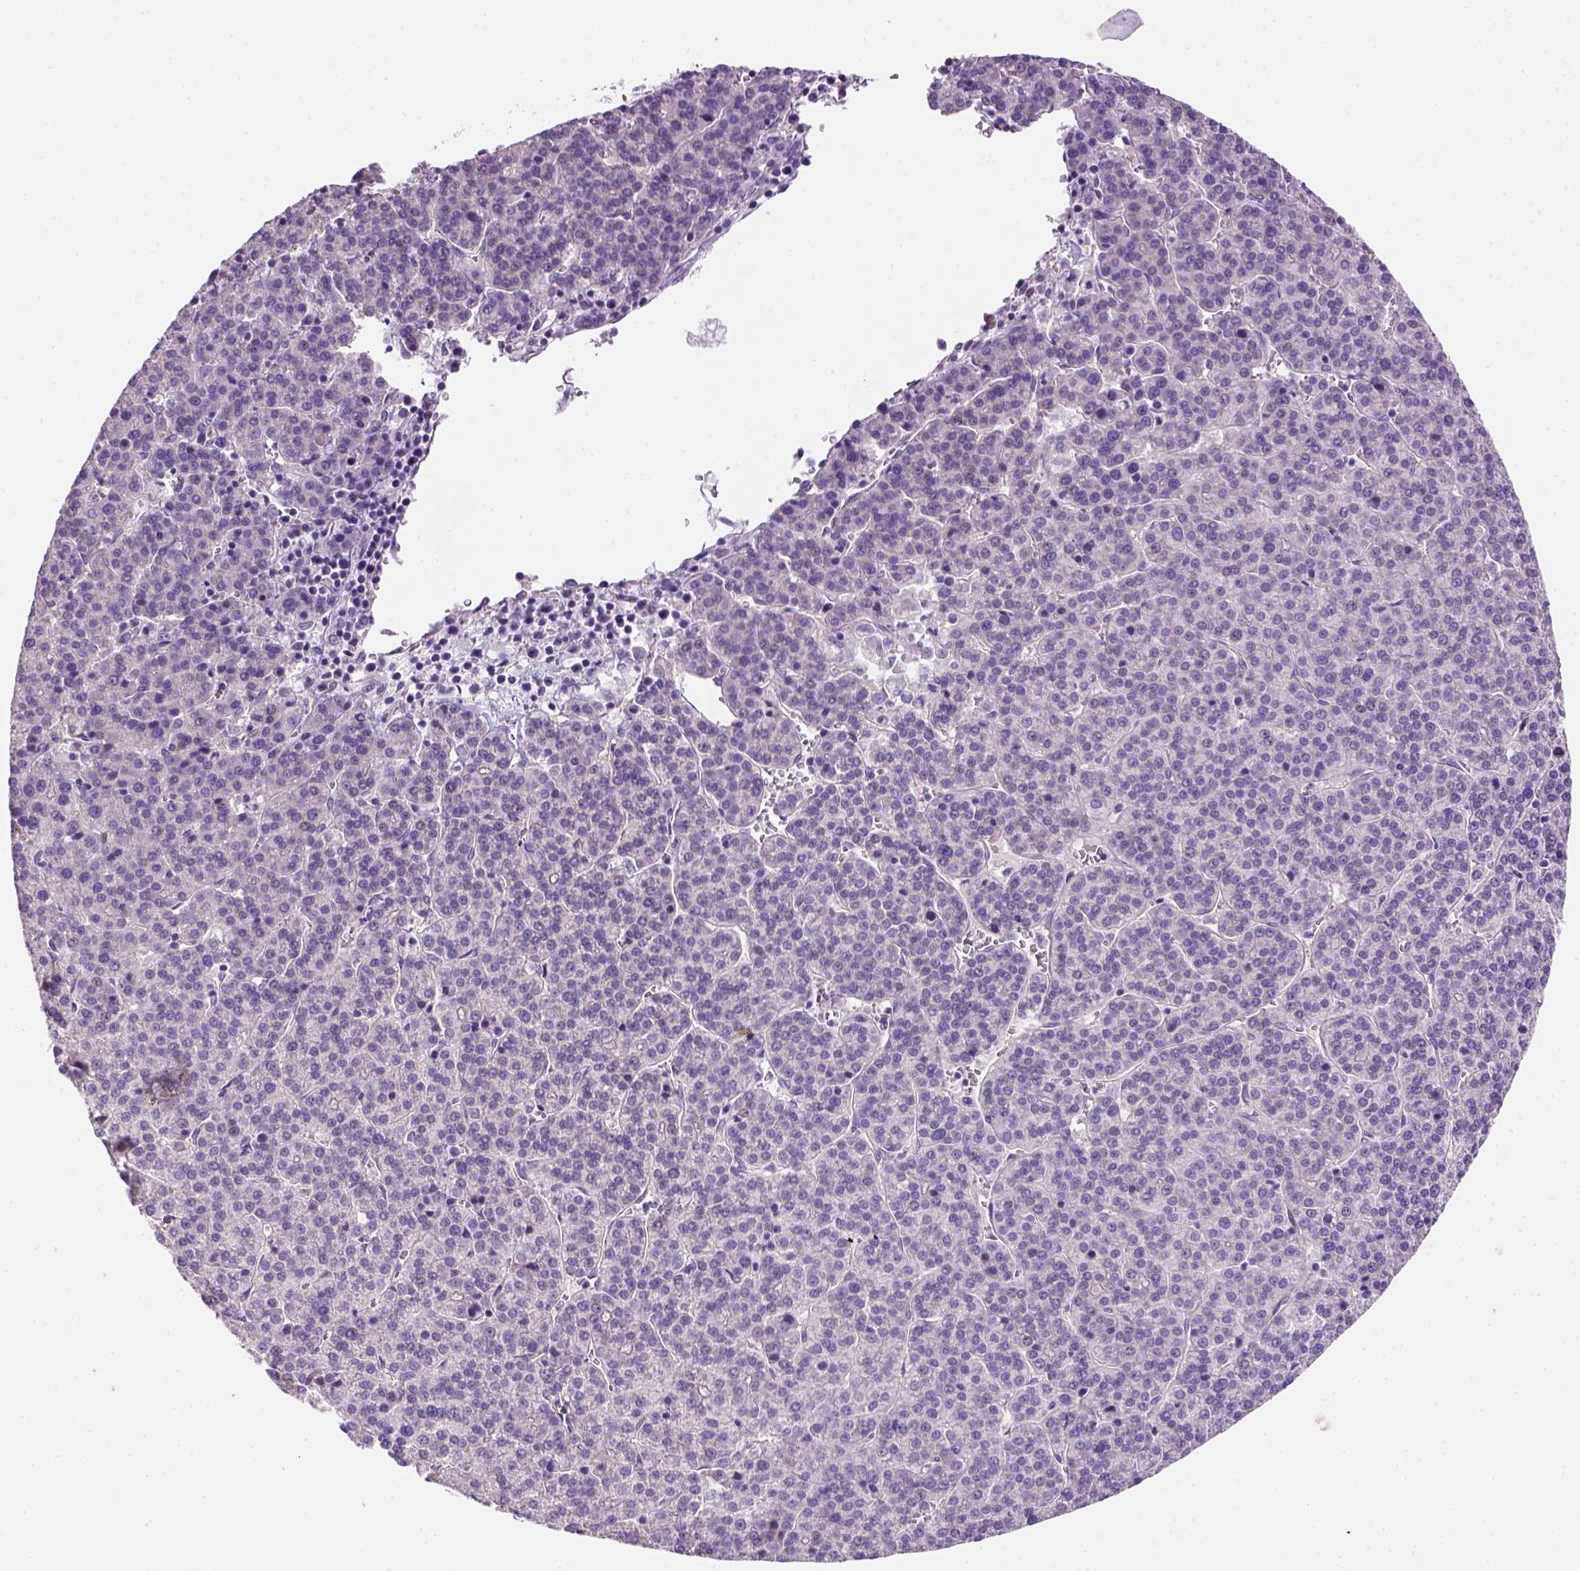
{"staining": {"intensity": "negative", "quantity": "none", "location": "none"}, "tissue": "liver cancer", "cell_type": "Tumor cells", "image_type": "cancer", "snomed": [{"axis": "morphology", "description": "Carcinoma, Hepatocellular, NOS"}, {"axis": "topography", "description": "Liver"}], "caption": "This is an immunohistochemistry (IHC) image of liver cancer (hepatocellular carcinoma). There is no expression in tumor cells.", "gene": "HTRA1", "patient": {"sex": "female", "age": 58}}